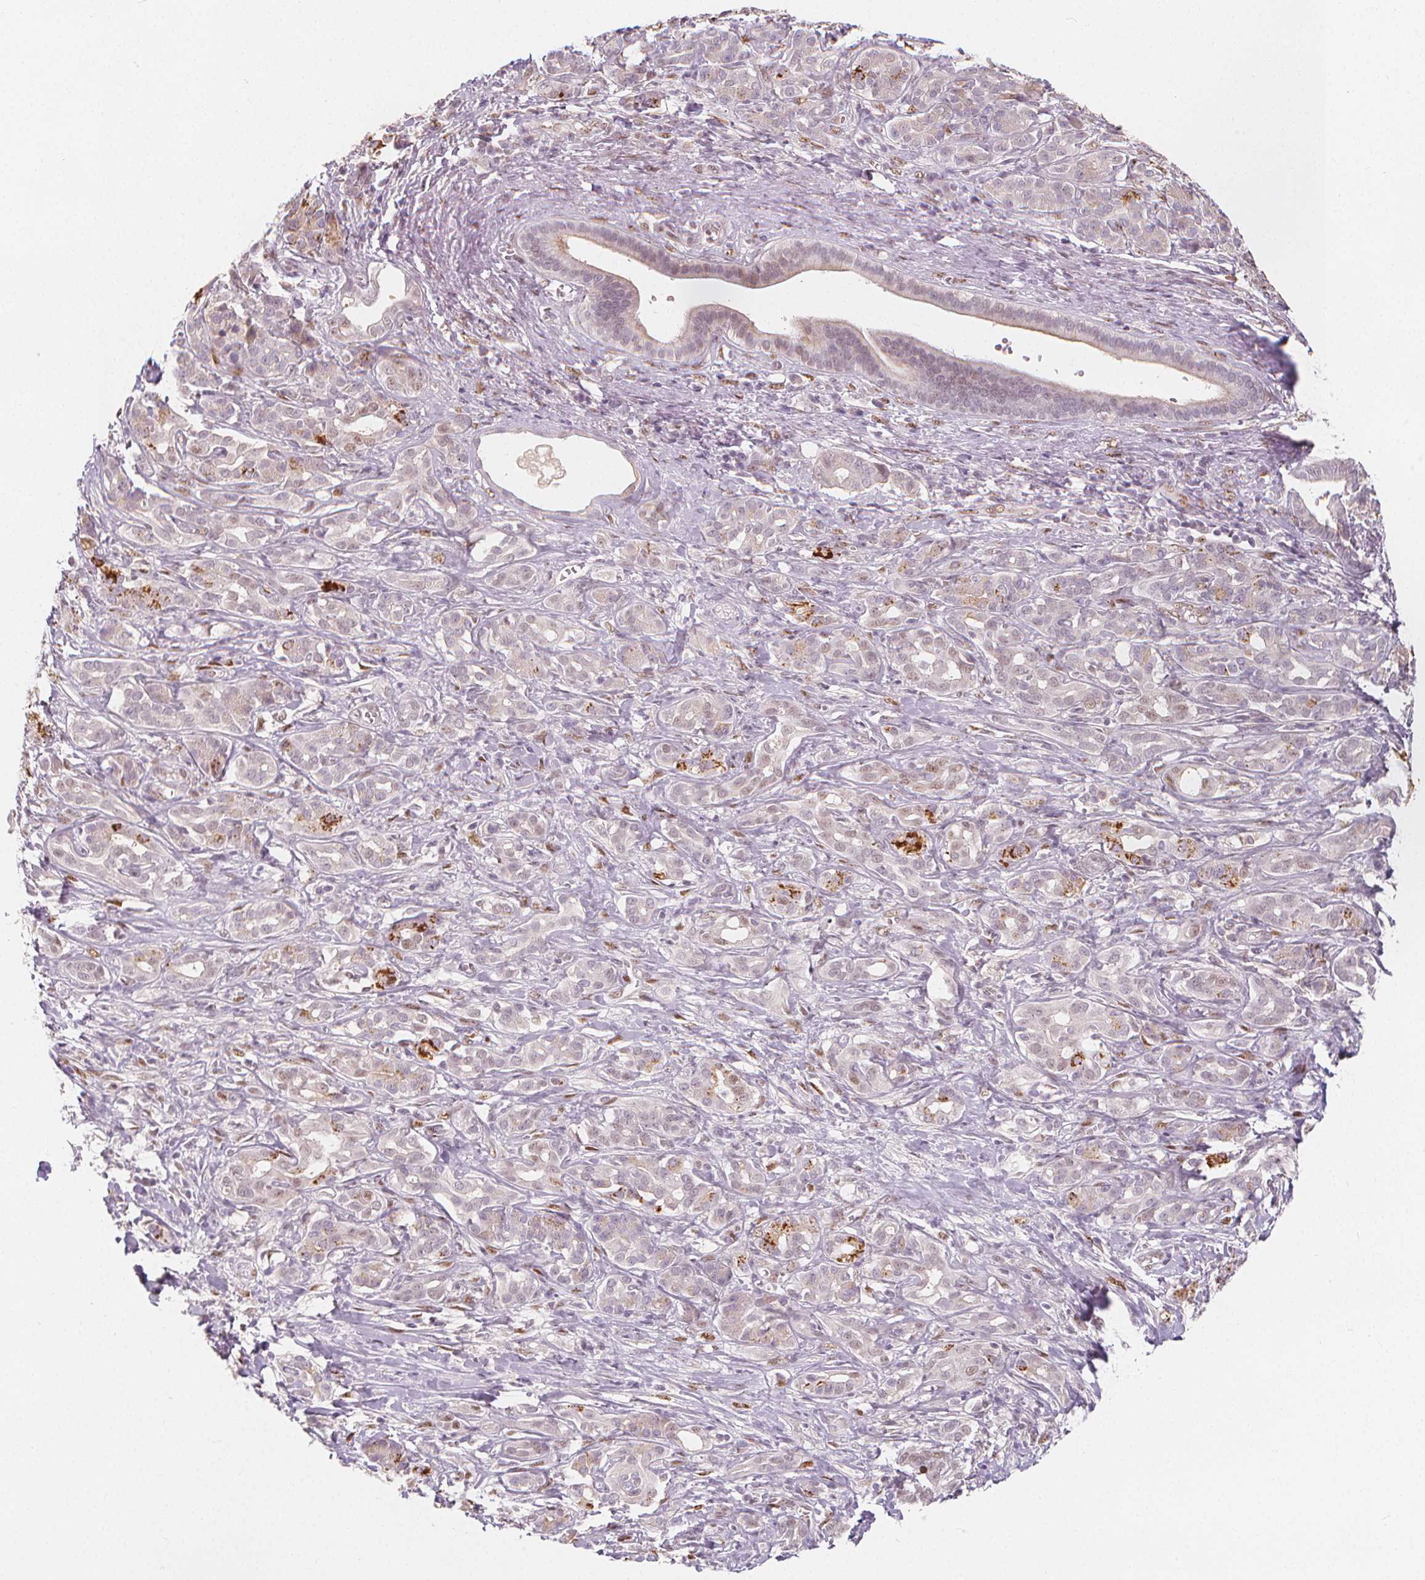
{"staining": {"intensity": "negative", "quantity": "none", "location": "none"}, "tissue": "pancreatic cancer", "cell_type": "Tumor cells", "image_type": "cancer", "snomed": [{"axis": "morphology", "description": "Adenocarcinoma, NOS"}, {"axis": "topography", "description": "Pancreas"}], "caption": "High magnification brightfield microscopy of pancreatic cancer (adenocarcinoma) stained with DAB (brown) and counterstained with hematoxylin (blue): tumor cells show no significant expression. (Stains: DAB (3,3'-diaminobenzidine) immunohistochemistry (IHC) with hematoxylin counter stain, Microscopy: brightfield microscopy at high magnification).", "gene": "DRC3", "patient": {"sex": "male", "age": 61}}